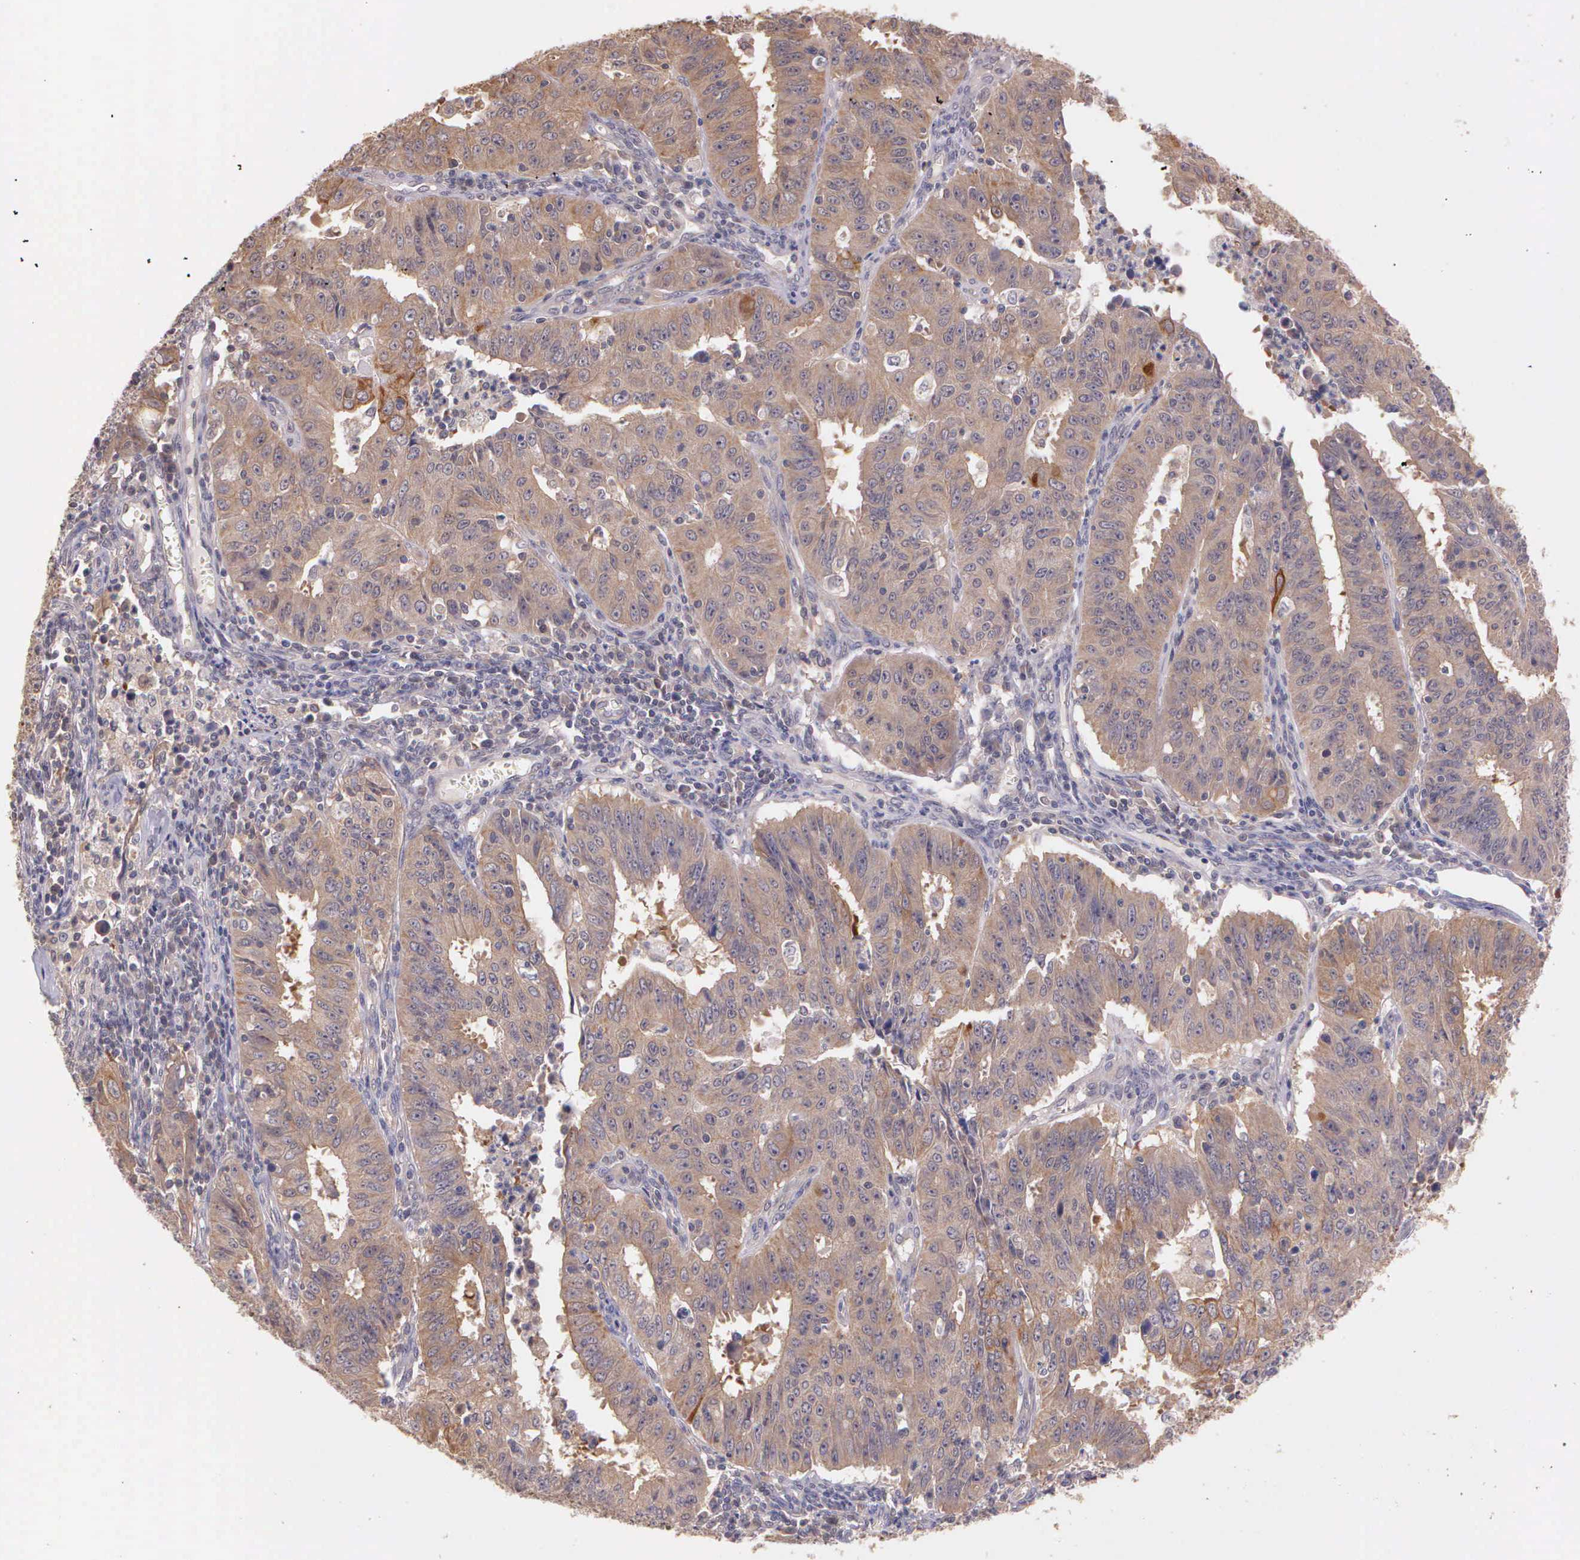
{"staining": {"intensity": "weak", "quantity": ">75%", "location": "cytoplasmic/membranous"}, "tissue": "endometrial cancer", "cell_type": "Tumor cells", "image_type": "cancer", "snomed": [{"axis": "morphology", "description": "Adenocarcinoma, NOS"}, {"axis": "topography", "description": "Endometrium"}], "caption": "Immunohistochemical staining of endometrial cancer exhibits weak cytoplasmic/membranous protein staining in about >75% of tumor cells. Using DAB (3,3'-diaminobenzidine) (brown) and hematoxylin (blue) stains, captured at high magnification using brightfield microscopy.", "gene": "IGBP1", "patient": {"sex": "female", "age": 42}}